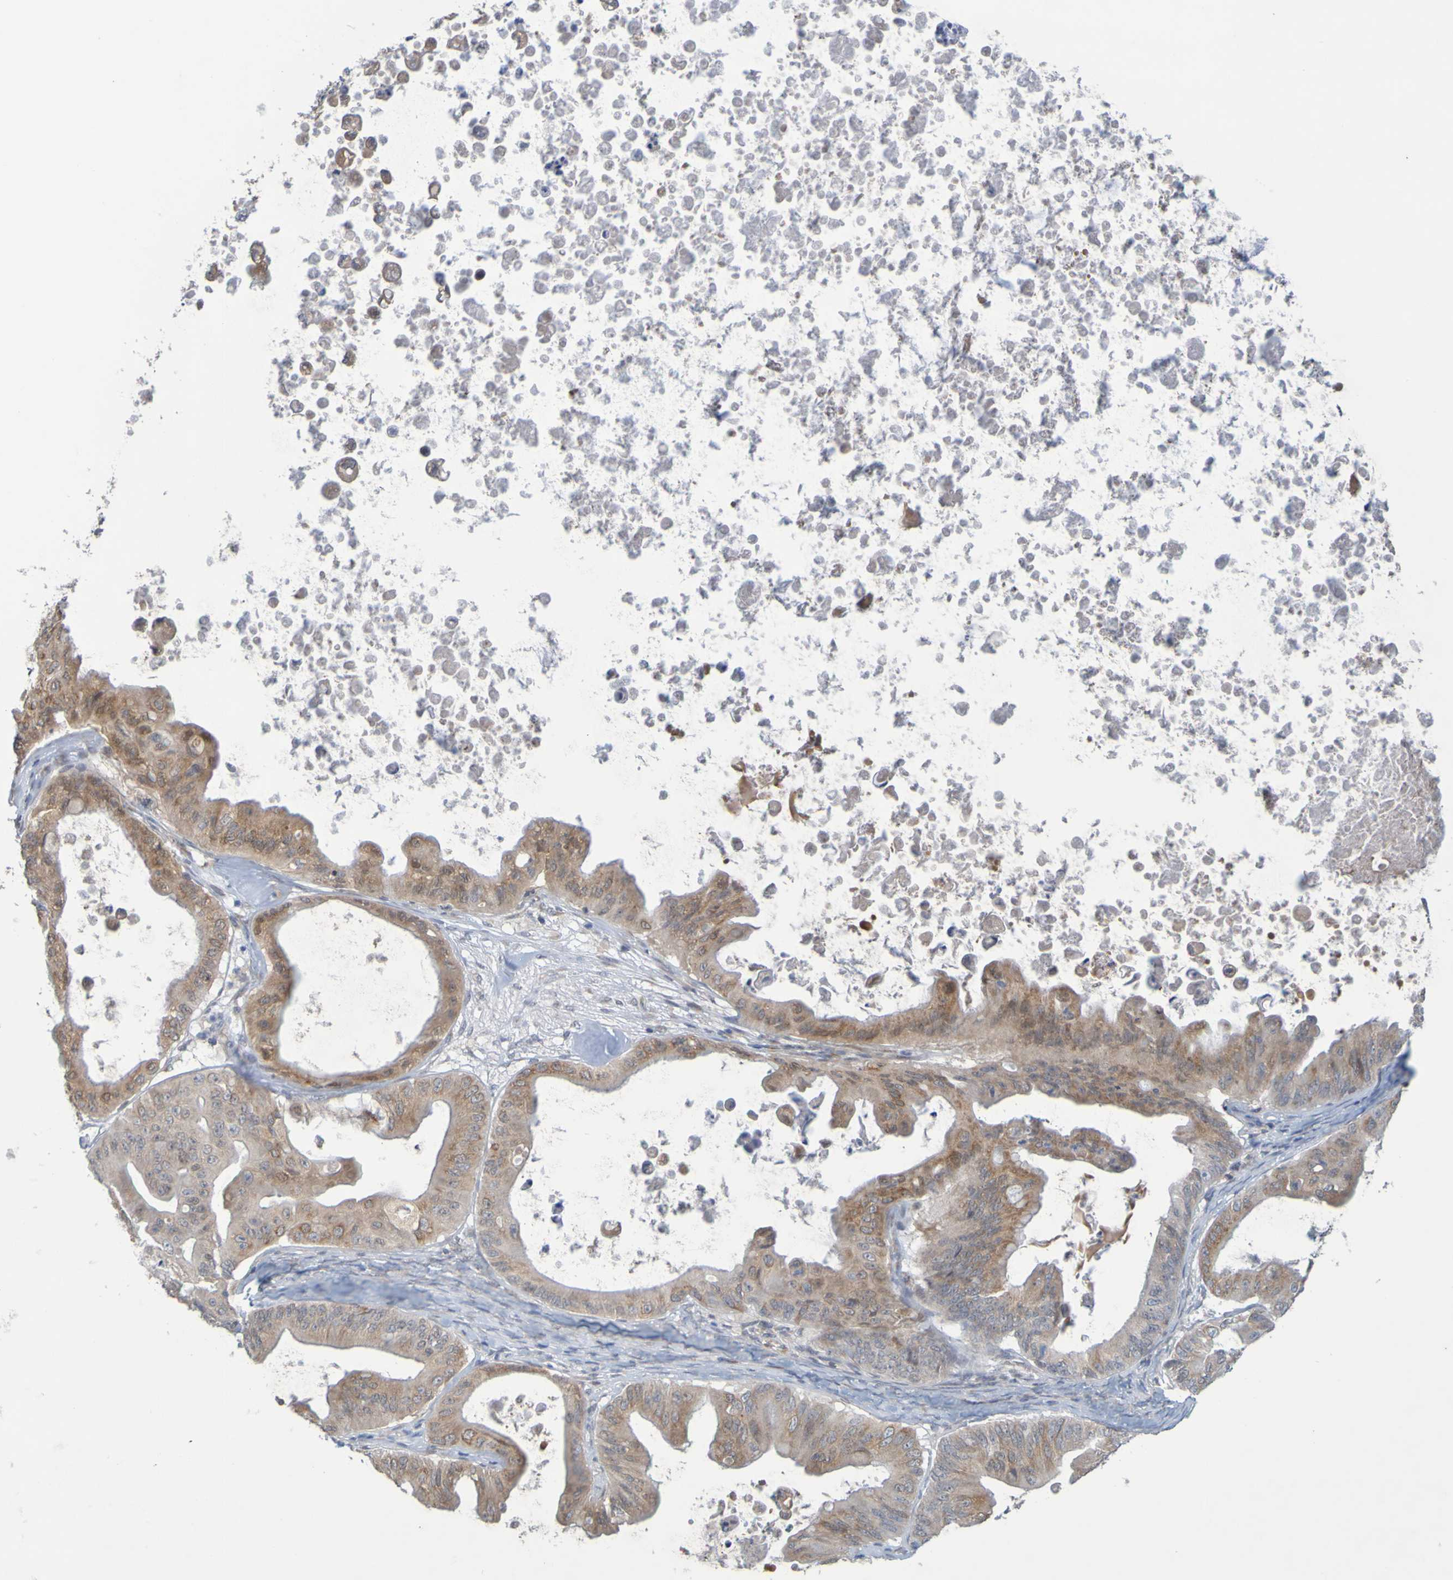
{"staining": {"intensity": "moderate", "quantity": "25%-75%", "location": "cytoplasmic/membranous"}, "tissue": "ovarian cancer", "cell_type": "Tumor cells", "image_type": "cancer", "snomed": [{"axis": "morphology", "description": "Cystadenocarcinoma, mucinous, NOS"}, {"axis": "topography", "description": "Ovary"}], "caption": "An immunohistochemistry image of neoplastic tissue is shown. Protein staining in brown labels moderate cytoplasmic/membranous positivity in ovarian cancer within tumor cells.", "gene": "MOGS", "patient": {"sex": "female", "age": 37}}